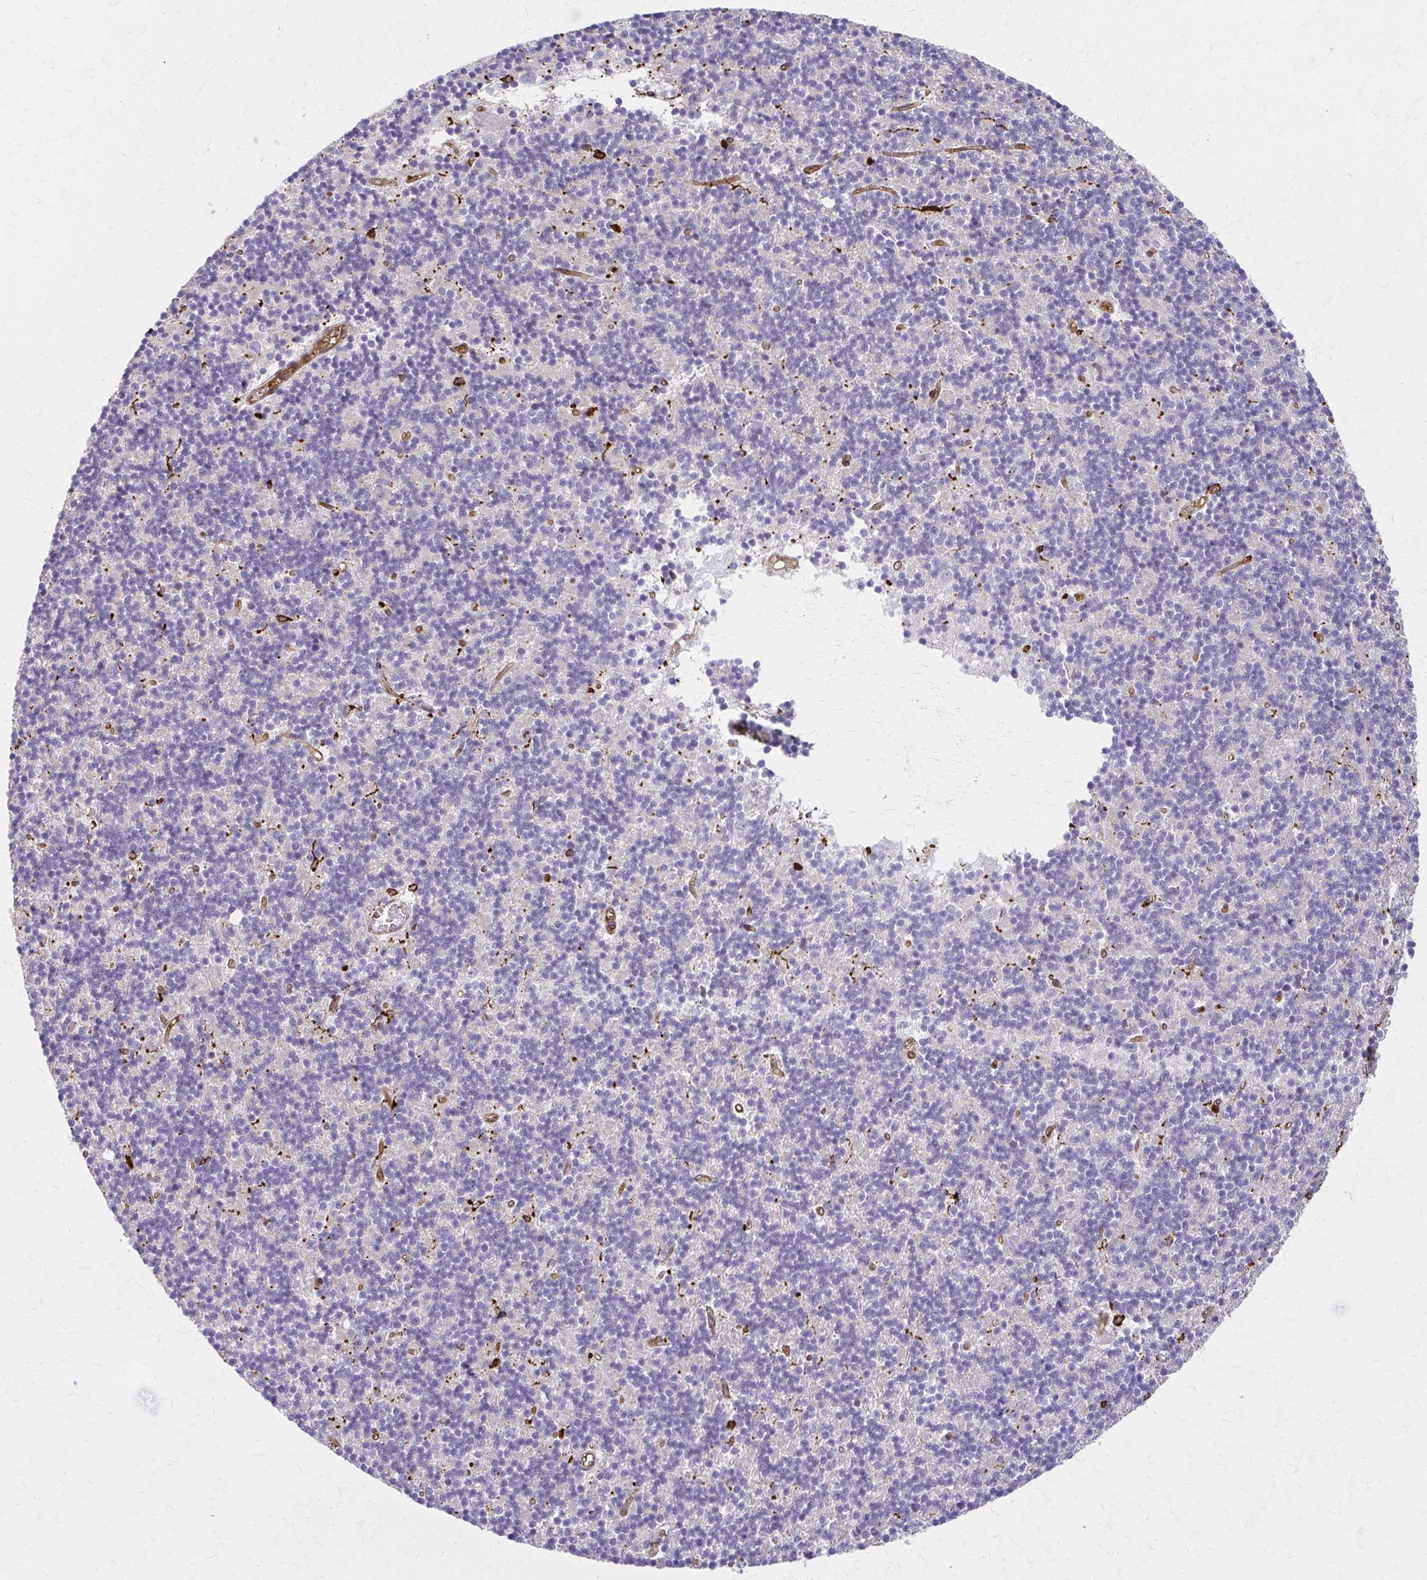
{"staining": {"intensity": "negative", "quantity": "none", "location": "none"}, "tissue": "cerebellum", "cell_type": "Cells in granular layer", "image_type": "normal", "snomed": [{"axis": "morphology", "description": "Normal tissue, NOS"}, {"axis": "topography", "description": "Cerebellum"}], "caption": "Micrograph shows no significant protein staining in cells in granular layer of normal cerebellum. (Stains: DAB (3,3'-diaminobenzidine) immunohistochemistry with hematoxylin counter stain, Microscopy: brightfield microscopy at high magnification).", "gene": "WASF2", "patient": {"sex": "male", "age": 54}}